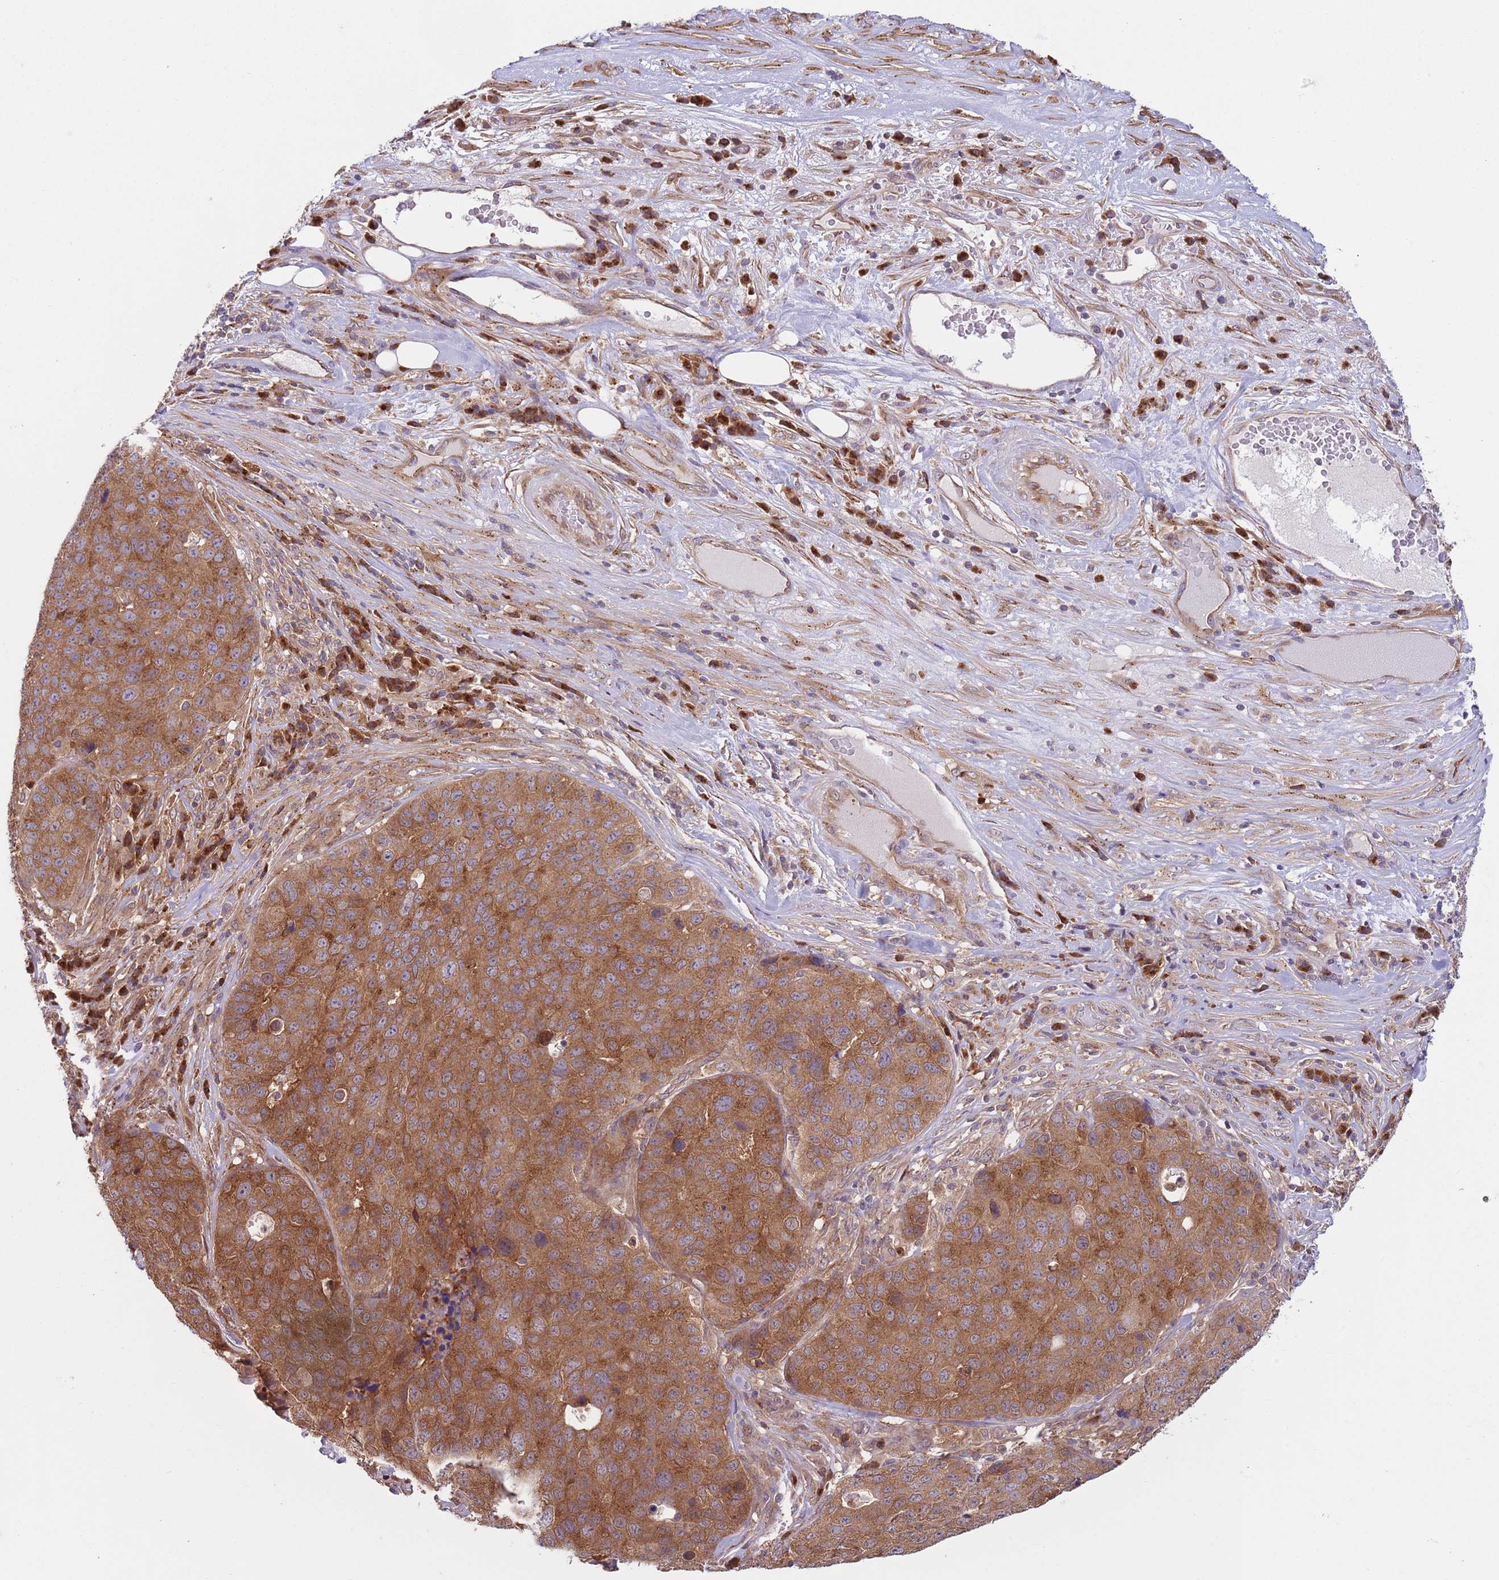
{"staining": {"intensity": "moderate", "quantity": ">75%", "location": "cytoplasmic/membranous"}, "tissue": "stomach cancer", "cell_type": "Tumor cells", "image_type": "cancer", "snomed": [{"axis": "morphology", "description": "Adenocarcinoma, NOS"}, {"axis": "topography", "description": "Stomach"}], "caption": "Stomach cancer (adenocarcinoma) stained with DAB IHC demonstrates medium levels of moderate cytoplasmic/membranous expression in approximately >75% of tumor cells.", "gene": "COPE", "patient": {"sex": "male", "age": 71}}